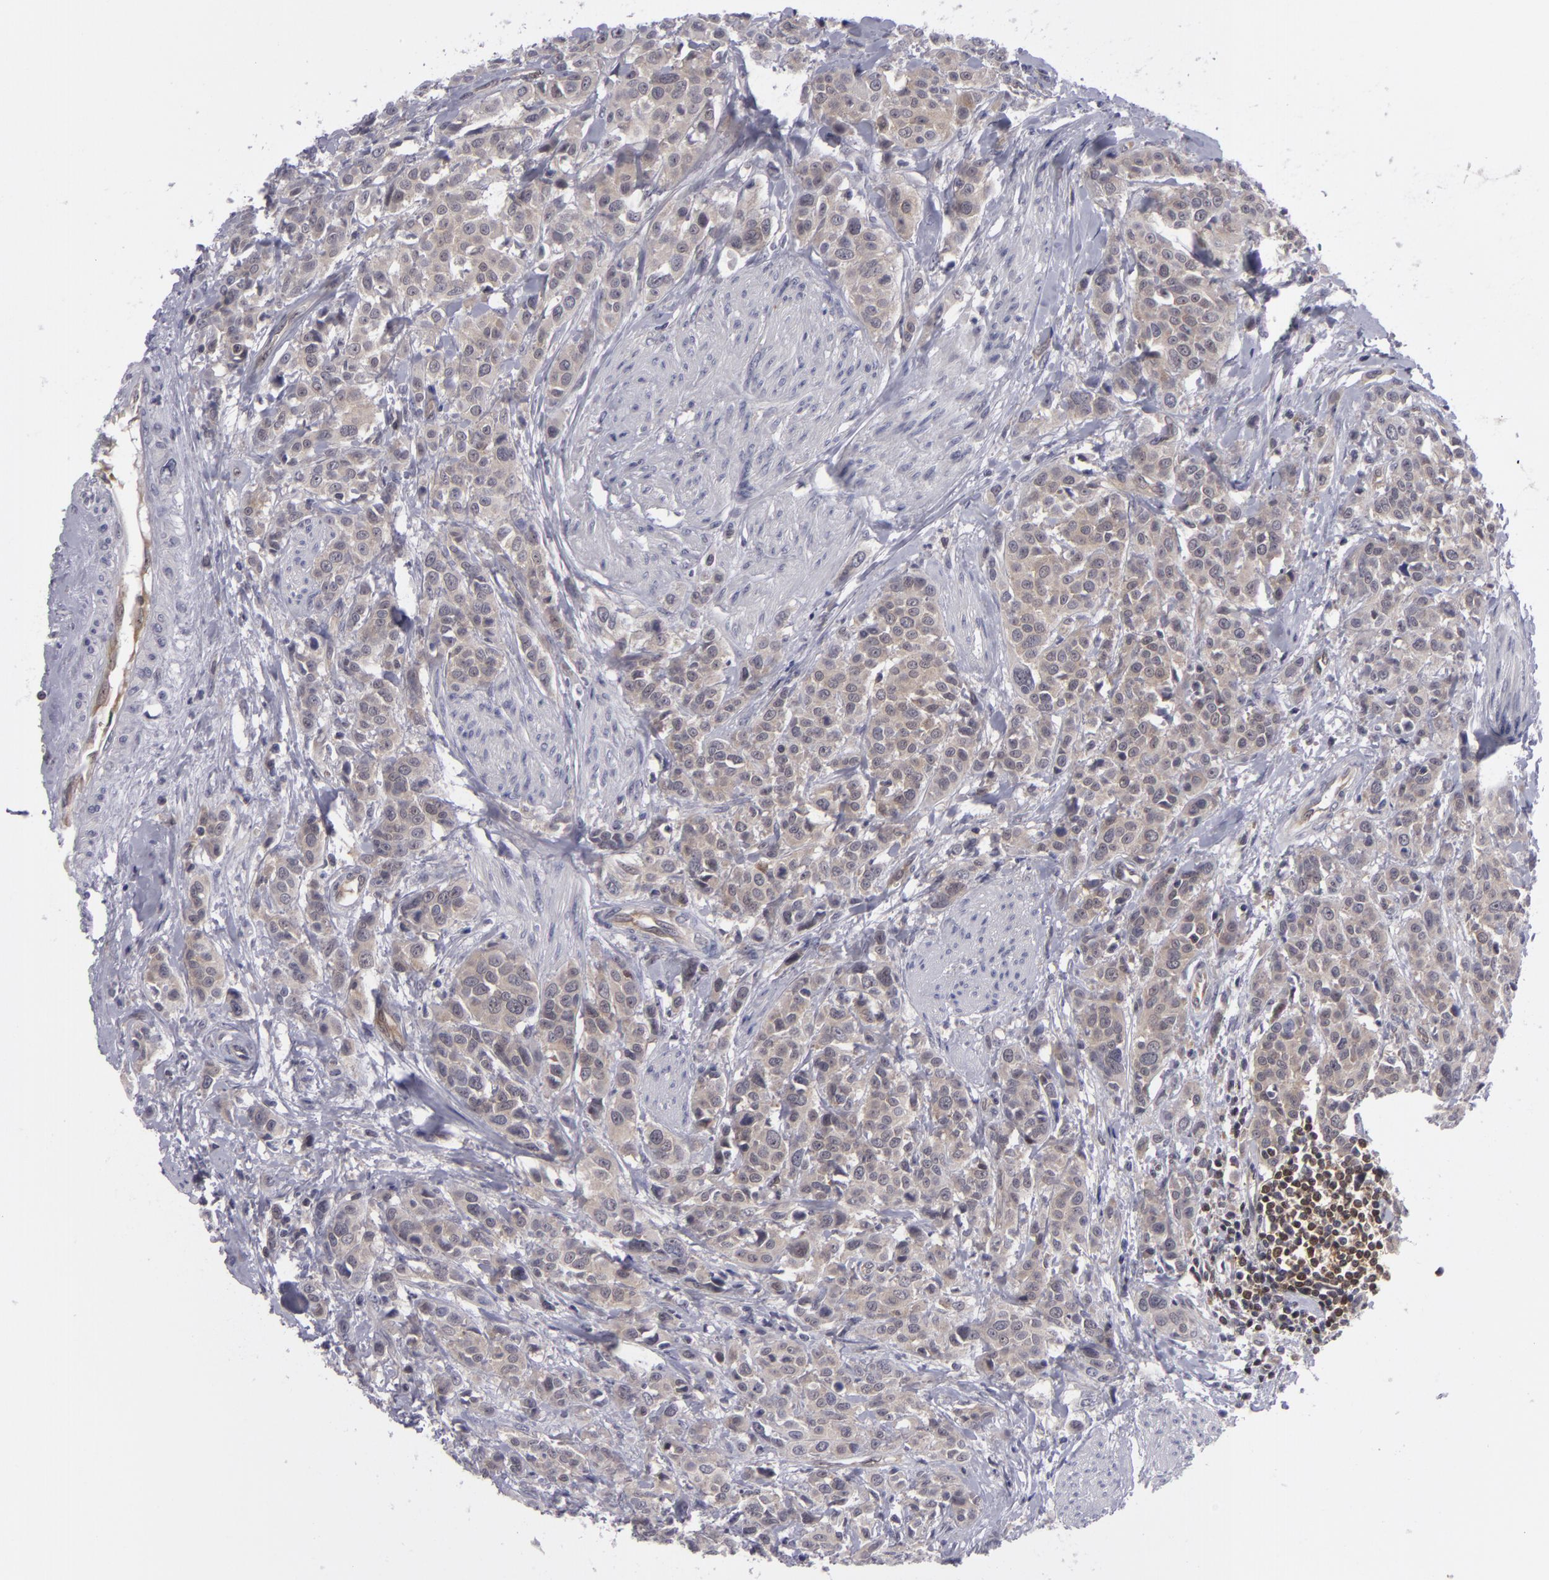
{"staining": {"intensity": "weak", "quantity": ">75%", "location": "cytoplasmic/membranous"}, "tissue": "urothelial cancer", "cell_type": "Tumor cells", "image_type": "cancer", "snomed": [{"axis": "morphology", "description": "Urothelial carcinoma, High grade"}, {"axis": "topography", "description": "Urinary bladder"}], "caption": "High-magnification brightfield microscopy of high-grade urothelial carcinoma stained with DAB (3,3'-diaminobenzidine) (brown) and counterstained with hematoxylin (blue). tumor cells exhibit weak cytoplasmic/membranous staining is identified in approximately>75% of cells.", "gene": "BCL10", "patient": {"sex": "male", "age": 56}}